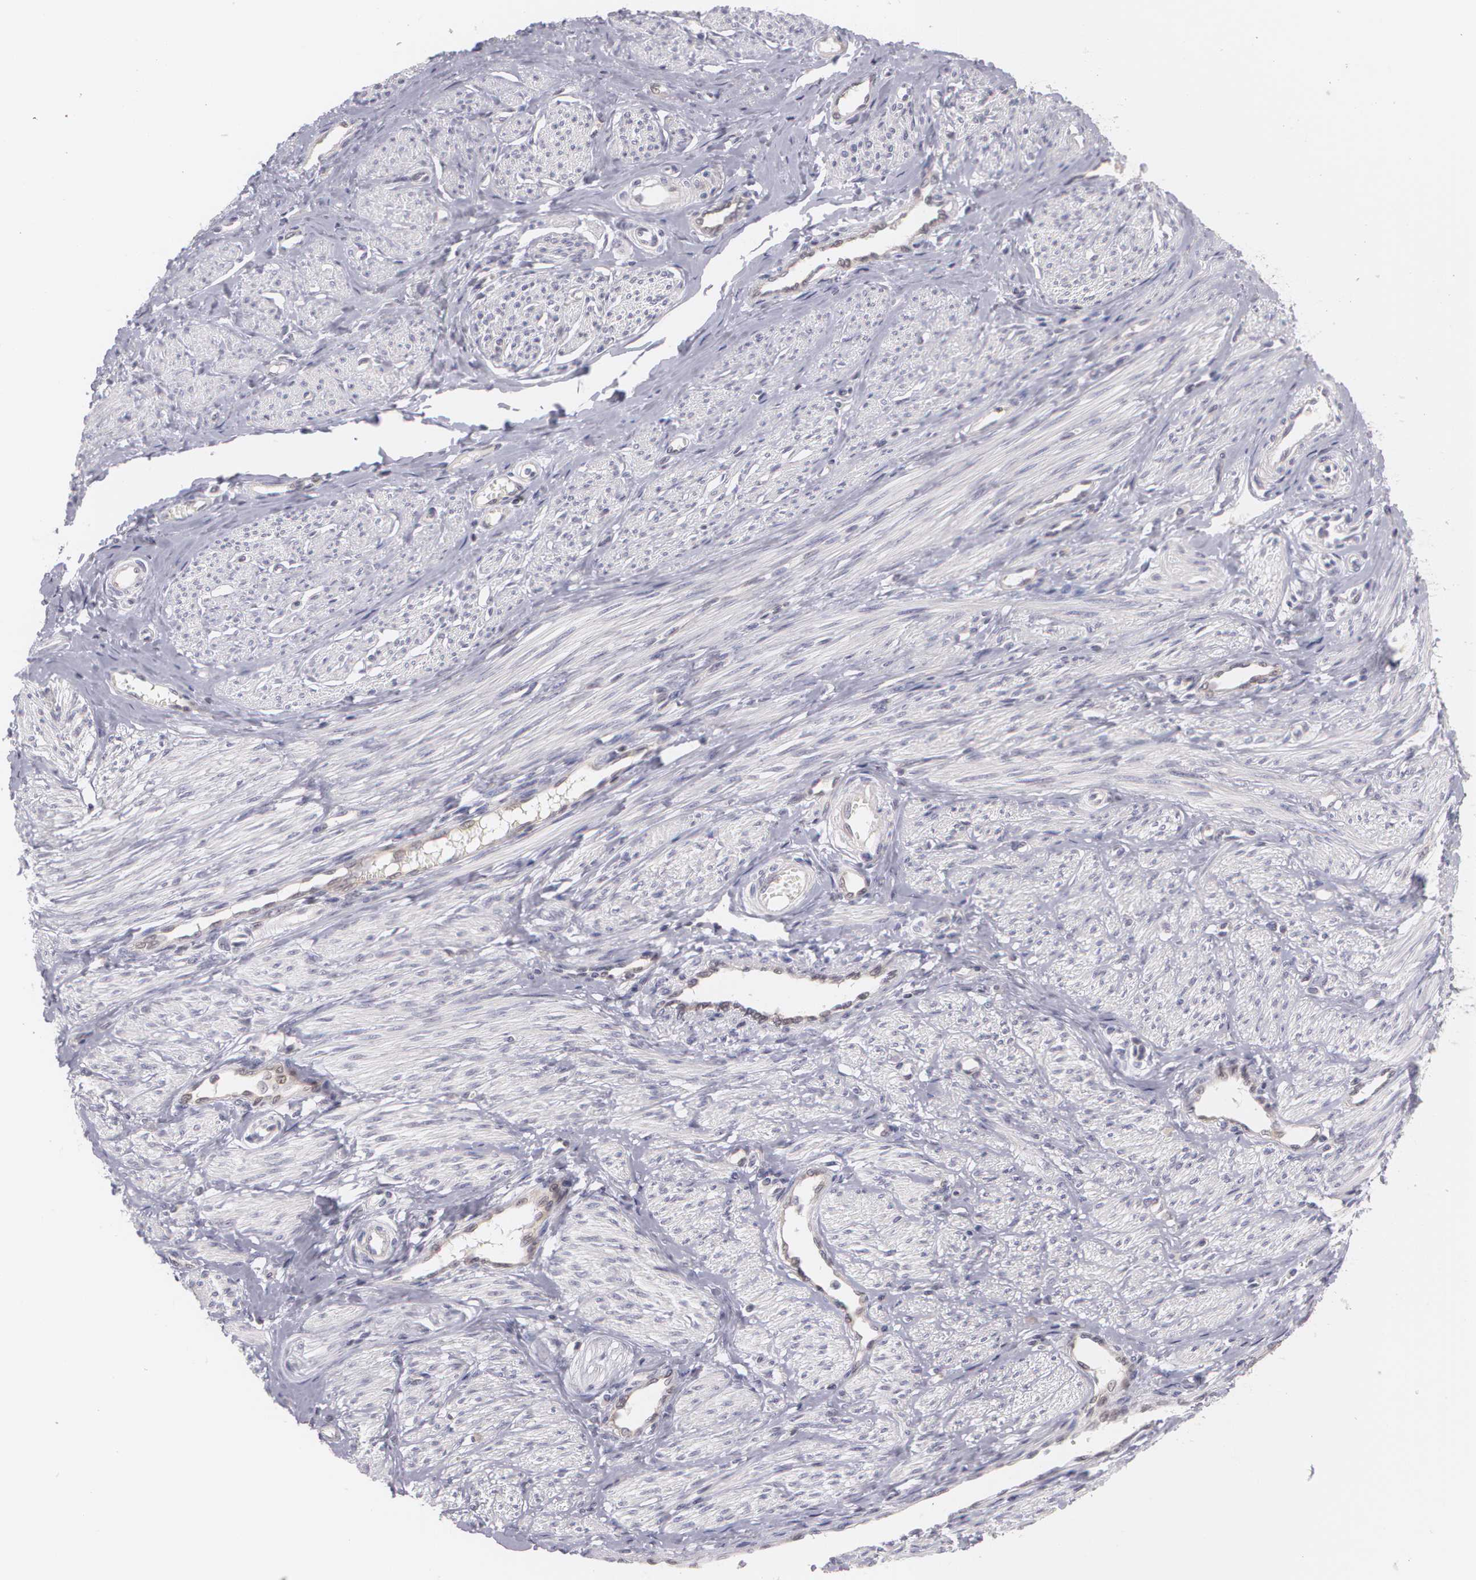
{"staining": {"intensity": "negative", "quantity": "none", "location": "none"}, "tissue": "smooth muscle", "cell_type": "Smooth muscle cells", "image_type": "normal", "snomed": [{"axis": "morphology", "description": "Normal tissue, NOS"}, {"axis": "topography", "description": "Smooth muscle"}, {"axis": "topography", "description": "Uterus"}], "caption": "Immunohistochemistry (IHC) of benign smooth muscle demonstrates no expression in smooth muscle cells.", "gene": "BCL10", "patient": {"sex": "female", "age": 39}}